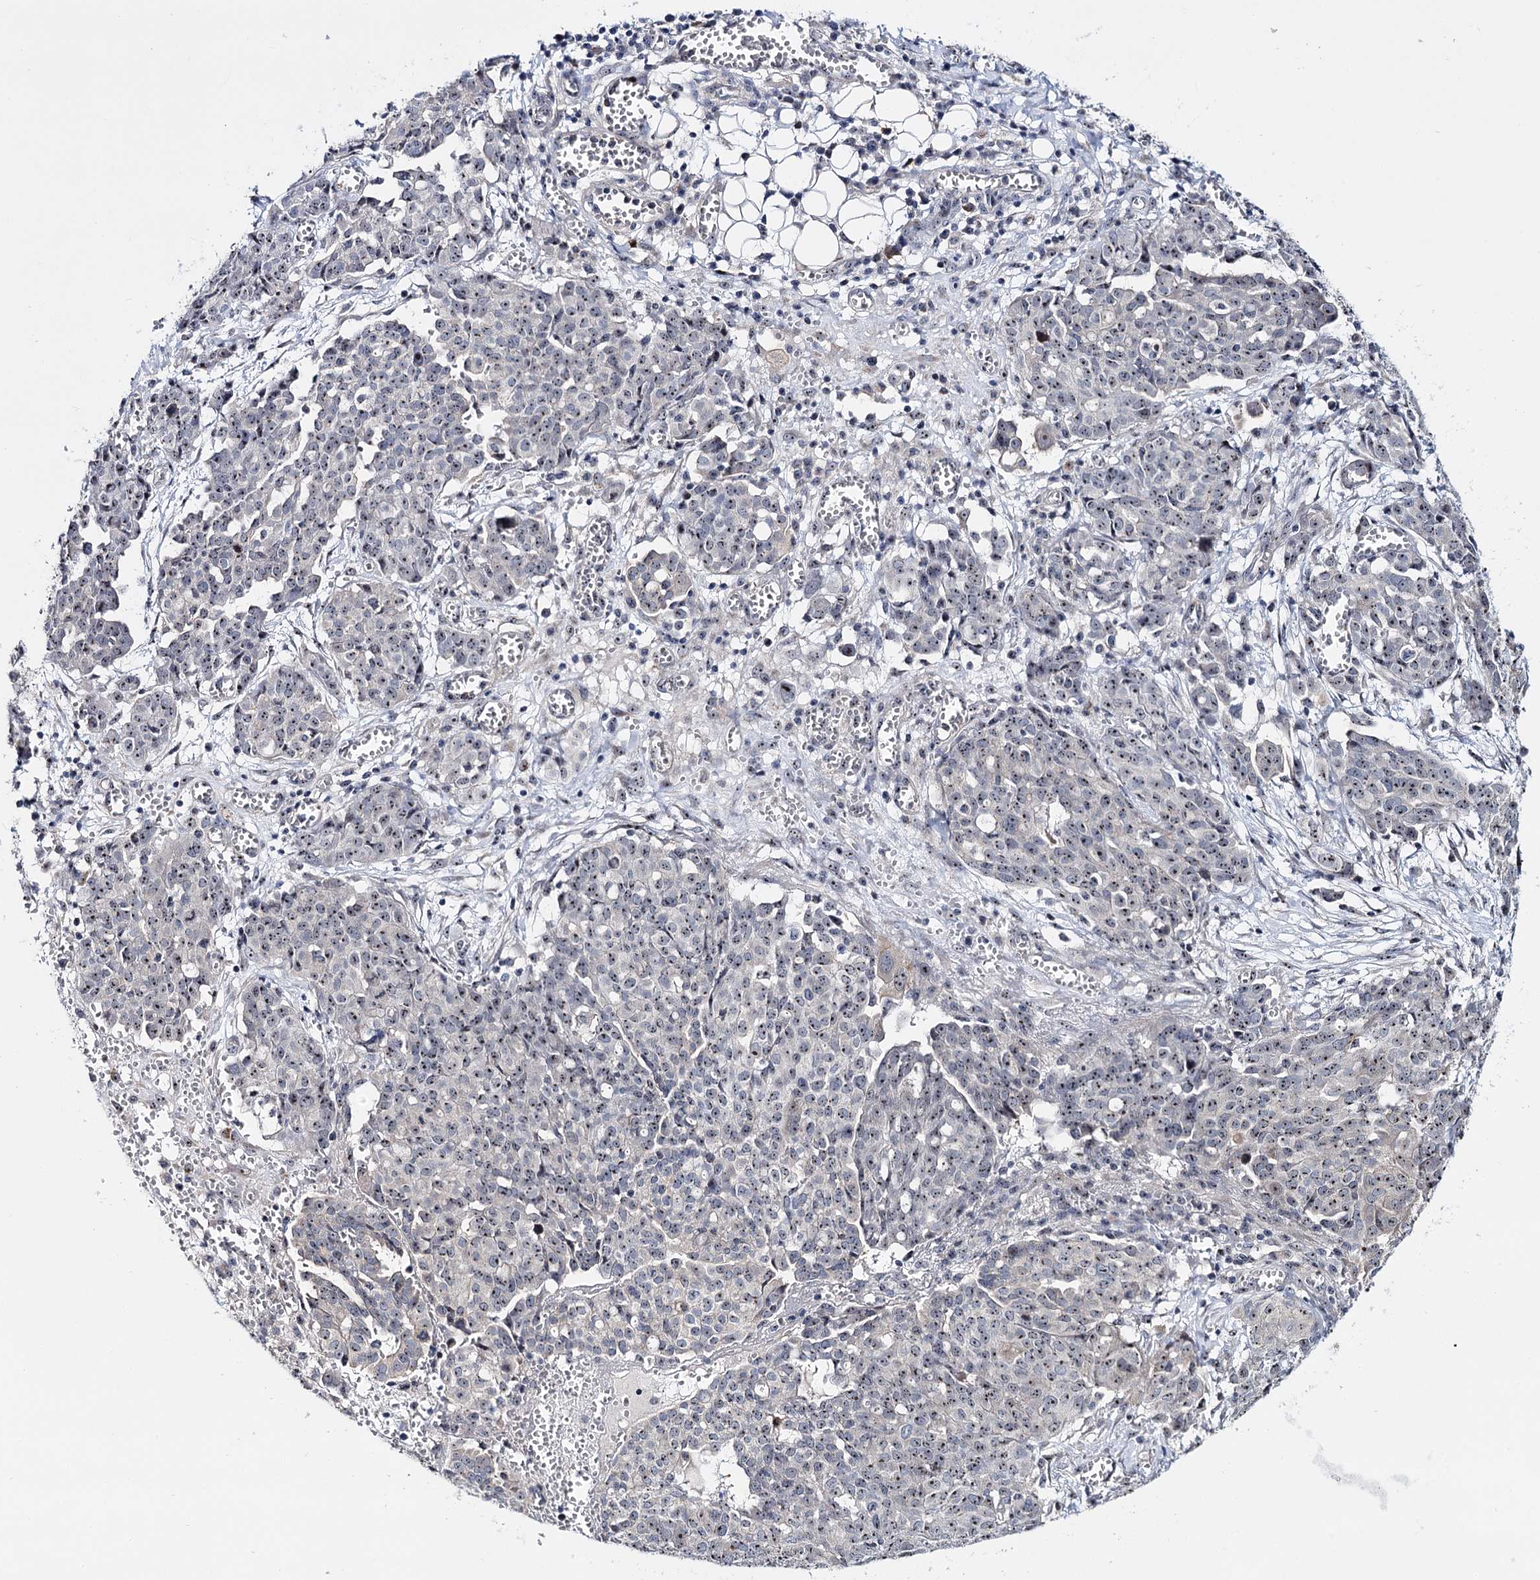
{"staining": {"intensity": "weak", "quantity": "25%-75%", "location": "nuclear"}, "tissue": "ovarian cancer", "cell_type": "Tumor cells", "image_type": "cancer", "snomed": [{"axis": "morphology", "description": "Cystadenocarcinoma, serous, NOS"}, {"axis": "topography", "description": "Soft tissue"}, {"axis": "topography", "description": "Ovary"}], "caption": "Human ovarian cancer stained with a brown dye exhibits weak nuclear positive expression in approximately 25%-75% of tumor cells.", "gene": "SUPT20H", "patient": {"sex": "female", "age": 57}}